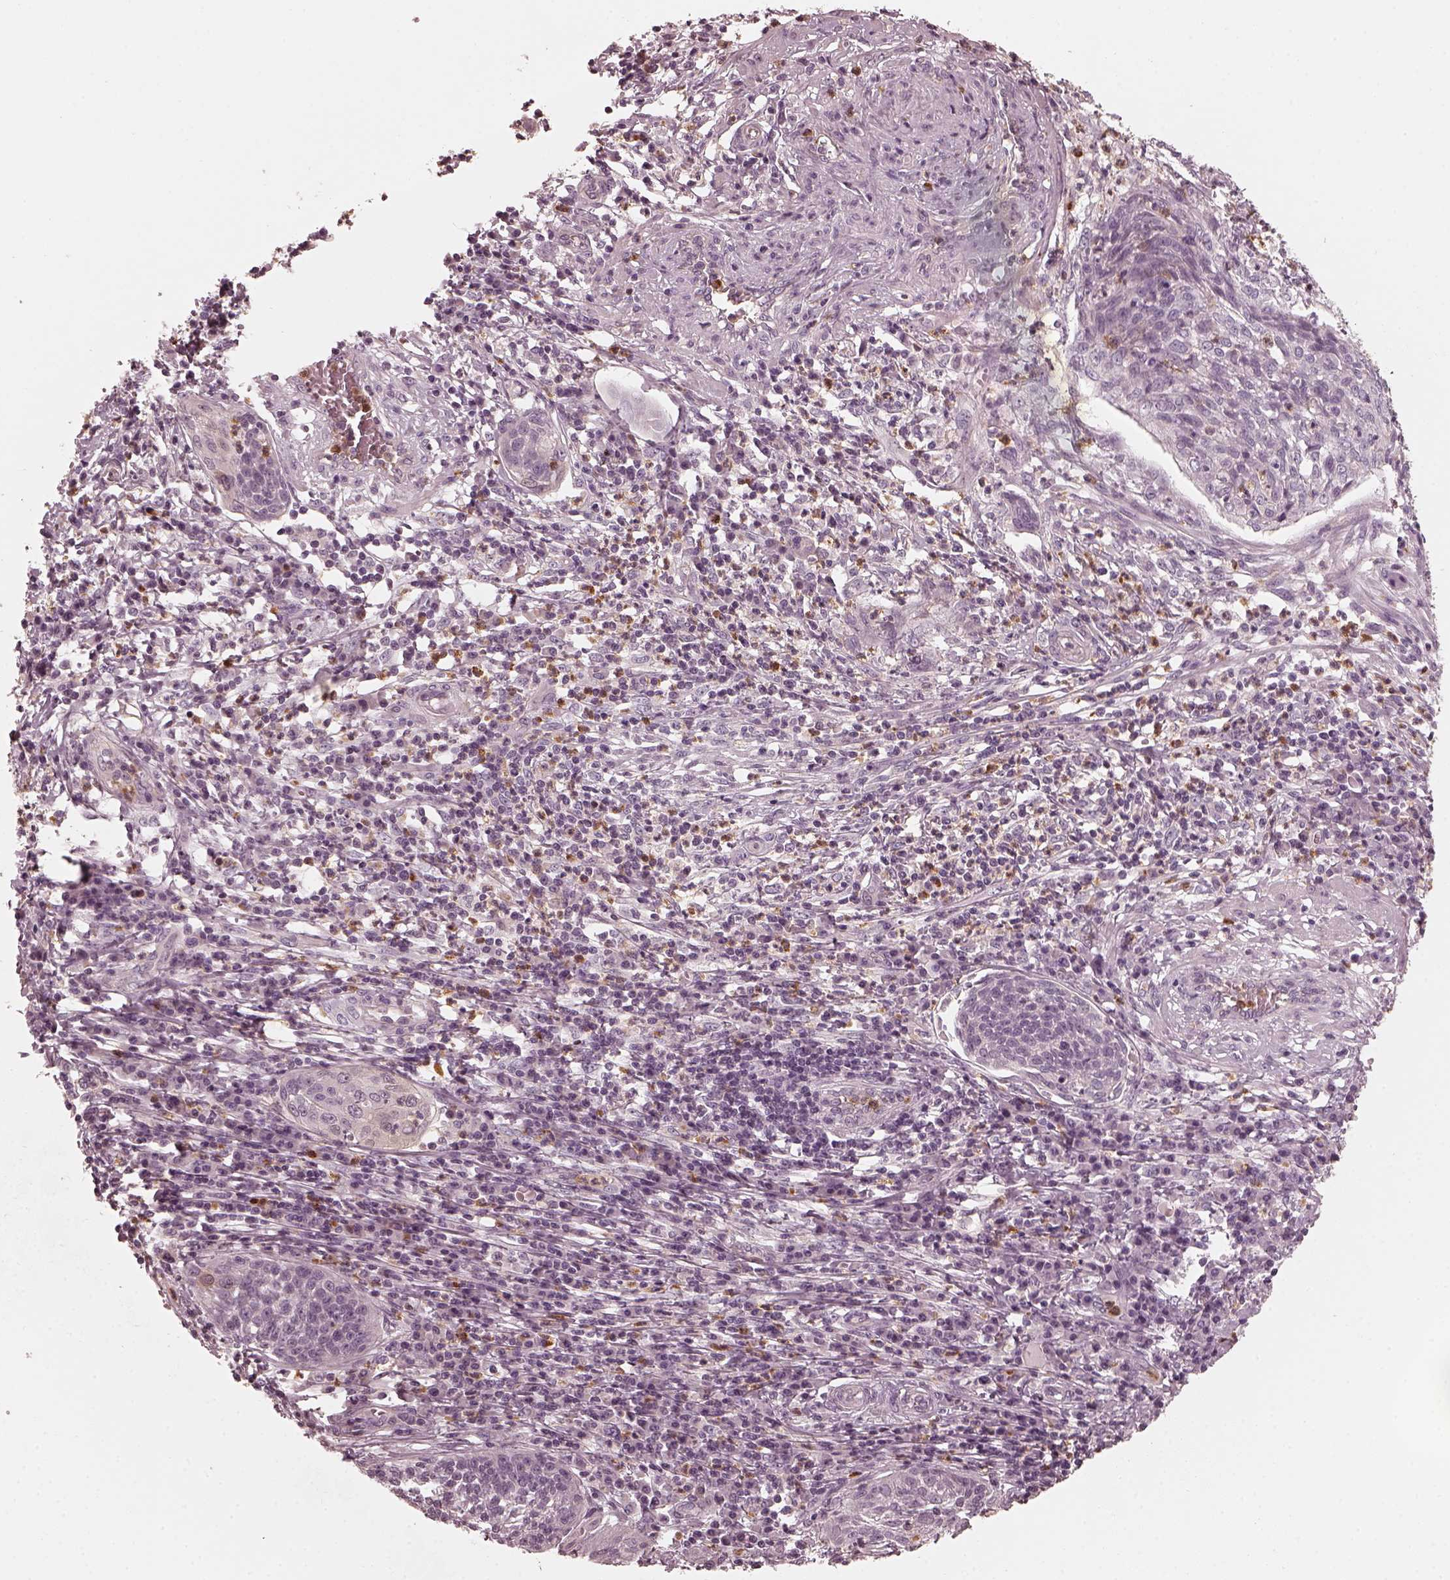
{"staining": {"intensity": "negative", "quantity": "none", "location": "none"}, "tissue": "cervical cancer", "cell_type": "Tumor cells", "image_type": "cancer", "snomed": [{"axis": "morphology", "description": "Squamous cell carcinoma, NOS"}, {"axis": "topography", "description": "Cervix"}], "caption": "Tumor cells are negative for protein expression in human squamous cell carcinoma (cervical).", "gene": "CHIT1", "patient": {"sex": "female", "age": 34}}